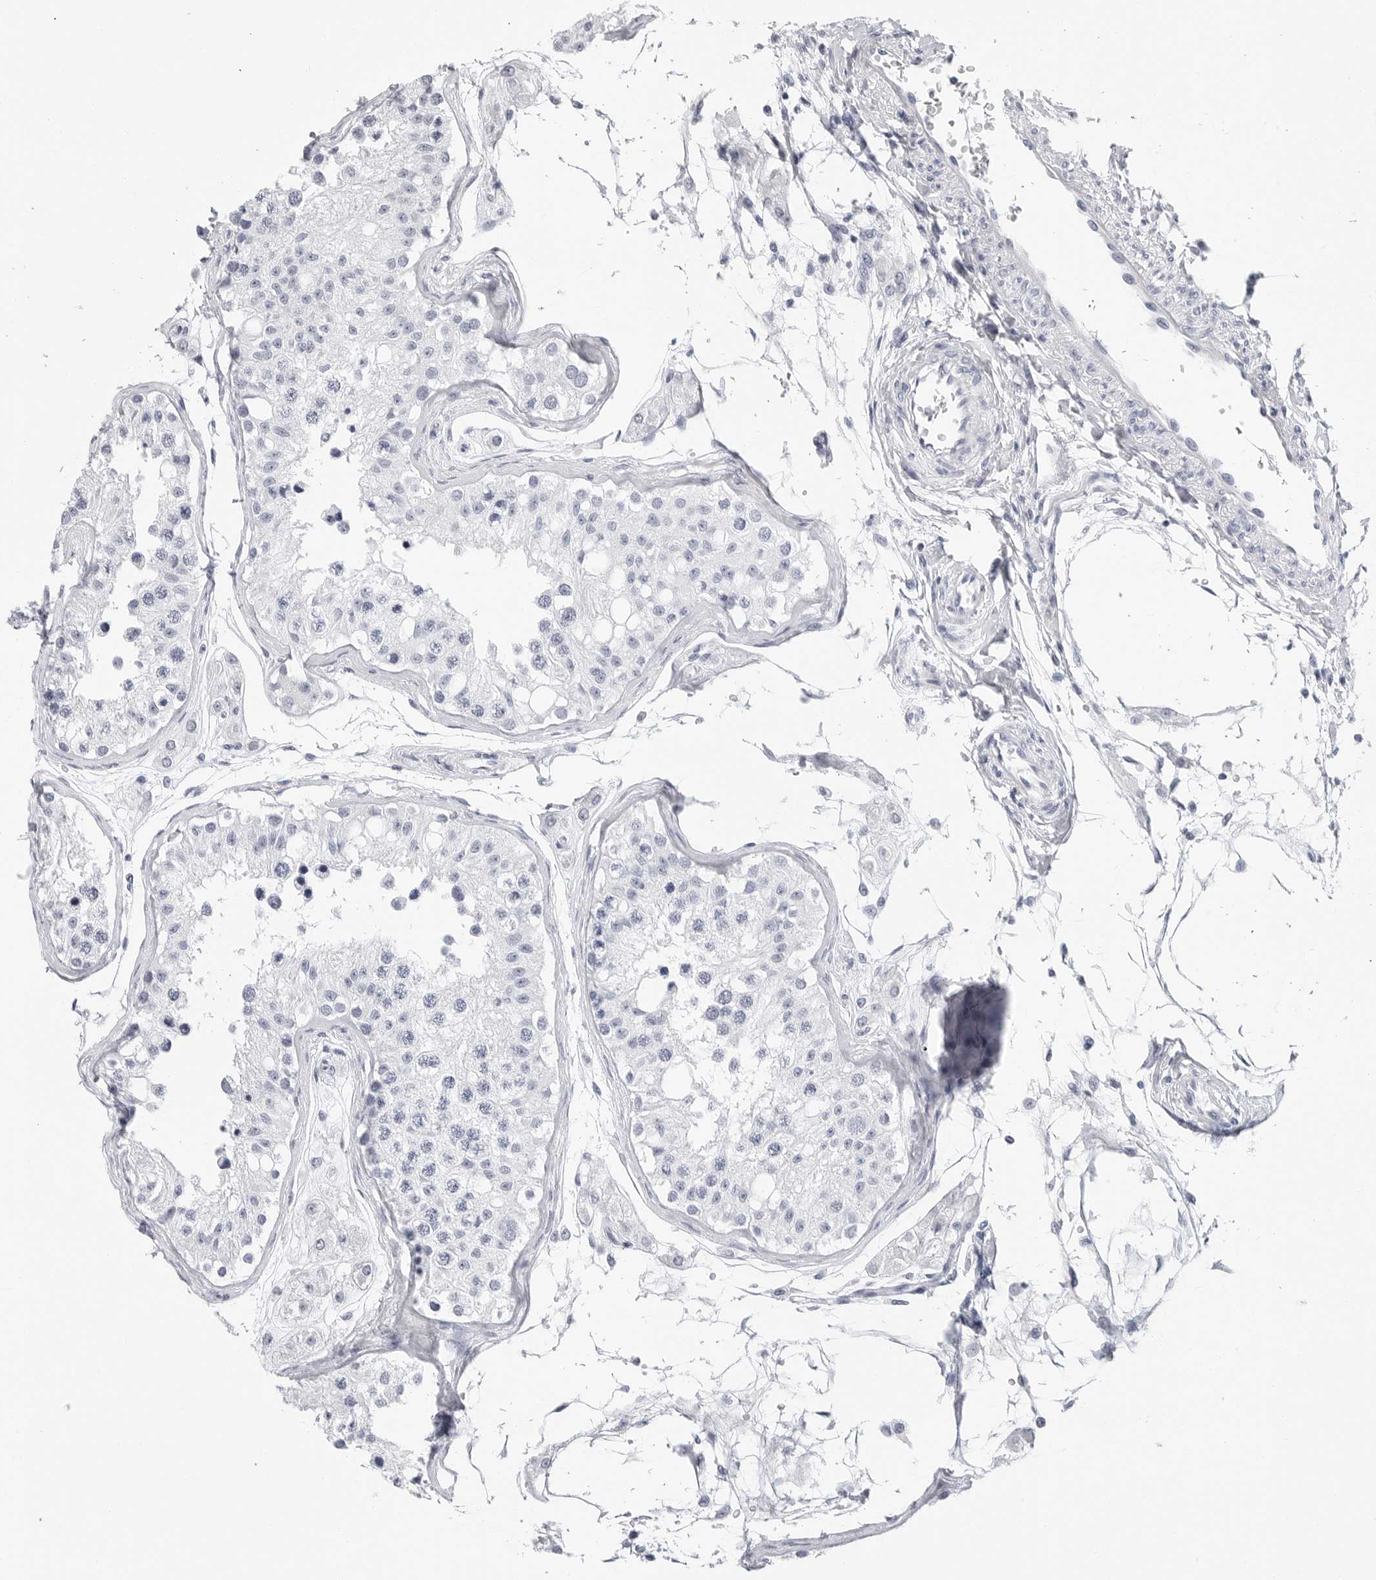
{"staining": {"intensity": "negative", "quantity": "none", "location": "none"}, "tissue": "testis", "cell_type": "Cells in seminiferous ducts", "image_type": "normal", "snomed": [{"axis": "morphology", "description": "Normal tissue, NOS"}, {"axis": "morphology", "description": "Adenocarcinoma, metastatic, NOS"}, {"axis": "topography", "description": "Testis"}], "caption": "Testis stained for a protein using immunohistochemistry (IHC) shows no staining cells in seminiferous ducts.", "gene": "CSH1", "patient": {"sex": "male", "age": 26}}